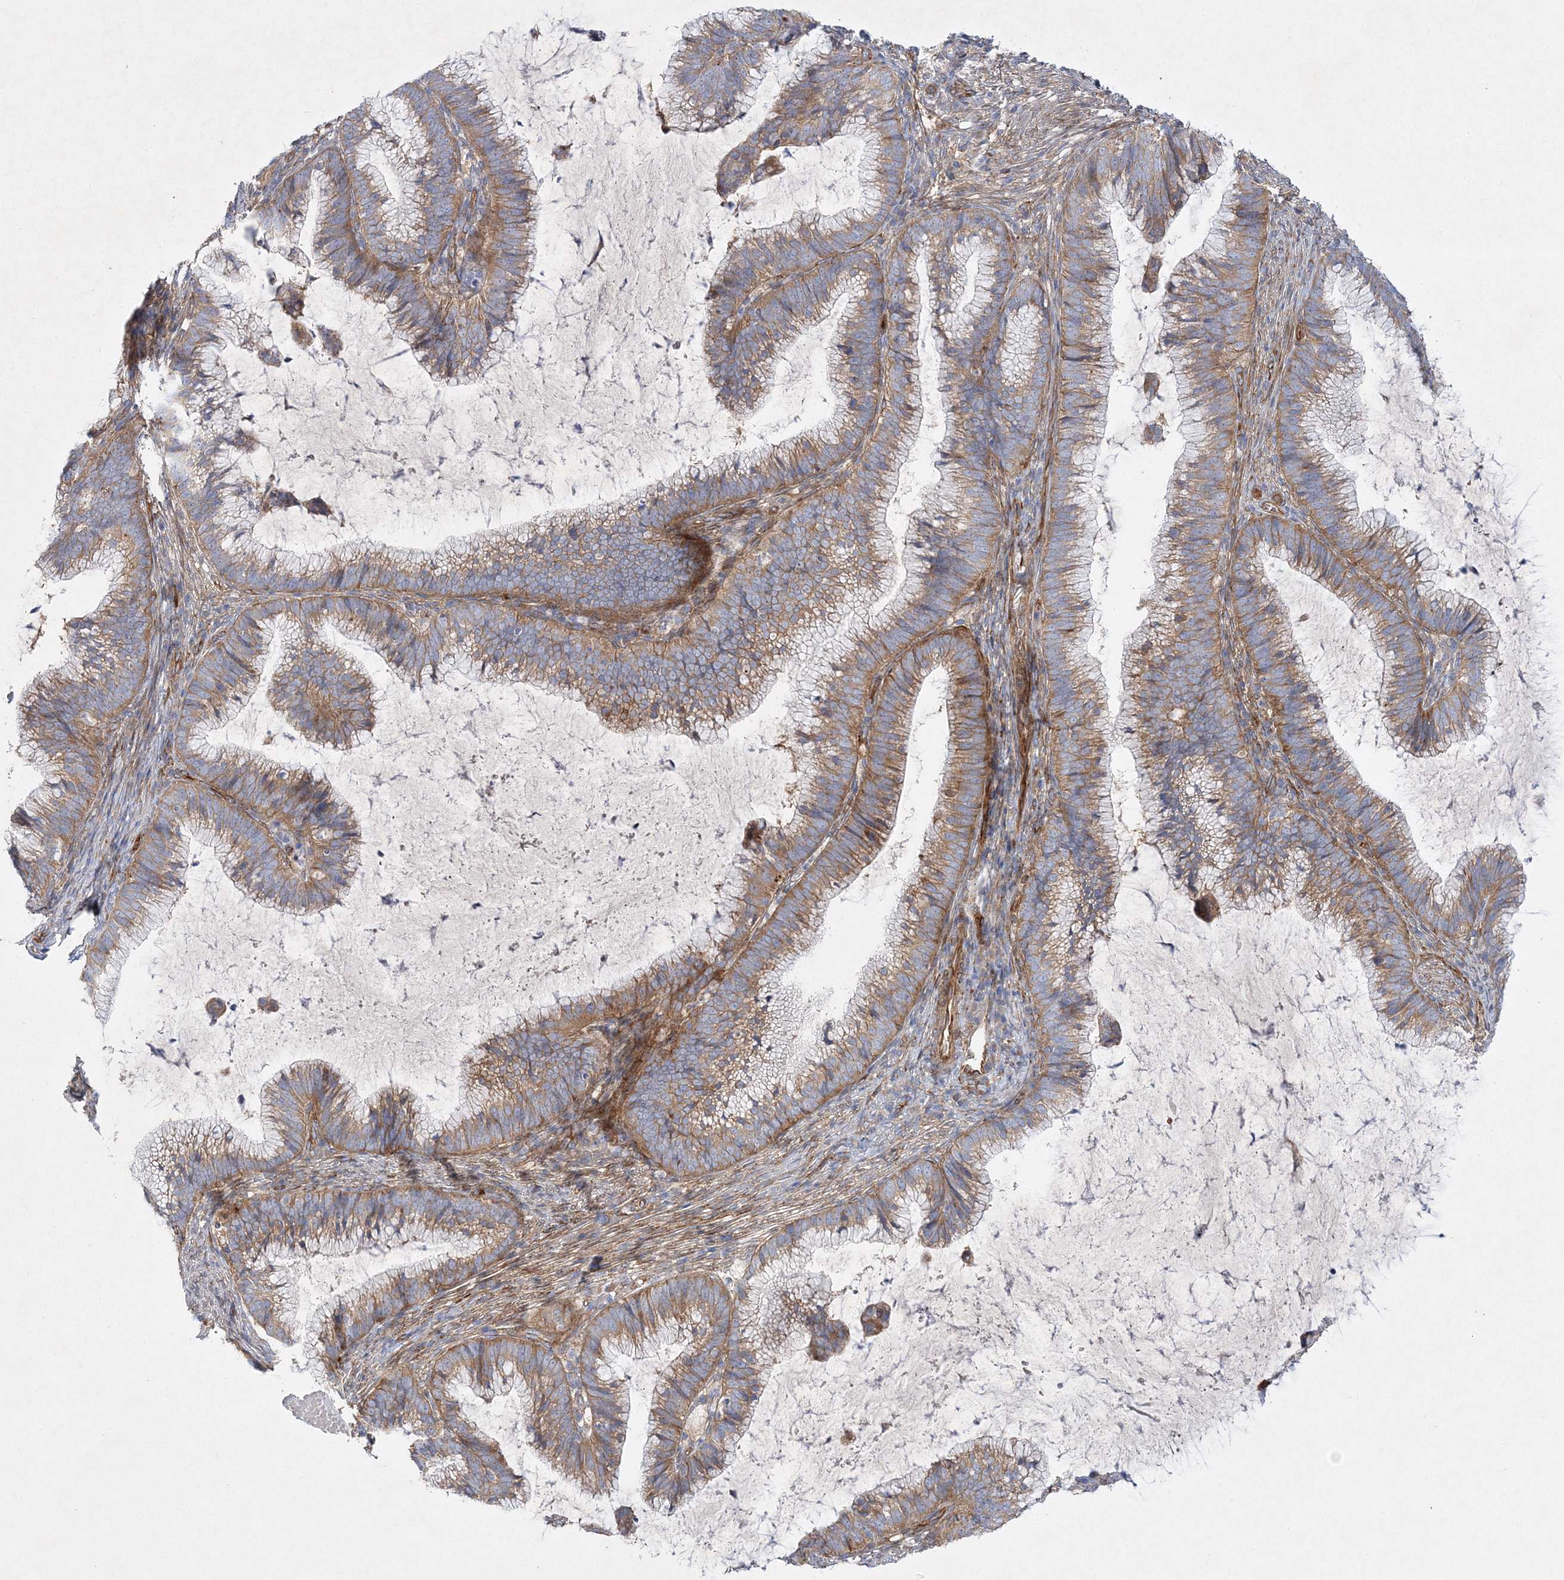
{"staining": {"intensity": "moderate", "quantity": ">75%", "location": "cytoplasmic/membranous"}, "tissue": "cervical cancer", "cell_type": "Tumor cells", "image_type": "cancer", "snomed": [{"axis": "morphology", "description": "Adenocarcinoma, NOS"}, {"axis": "topography", "description": "Cervix"}], "caption": "This histopathology image exhibits IHC staining of cervical cancer (adenocarcinoma), with medium moderate cytoplasmic/membranous staining in about >75% of tumor cells.", "gene": "ZFYVE16", "patient": {"sex": "female", "age": 36}}